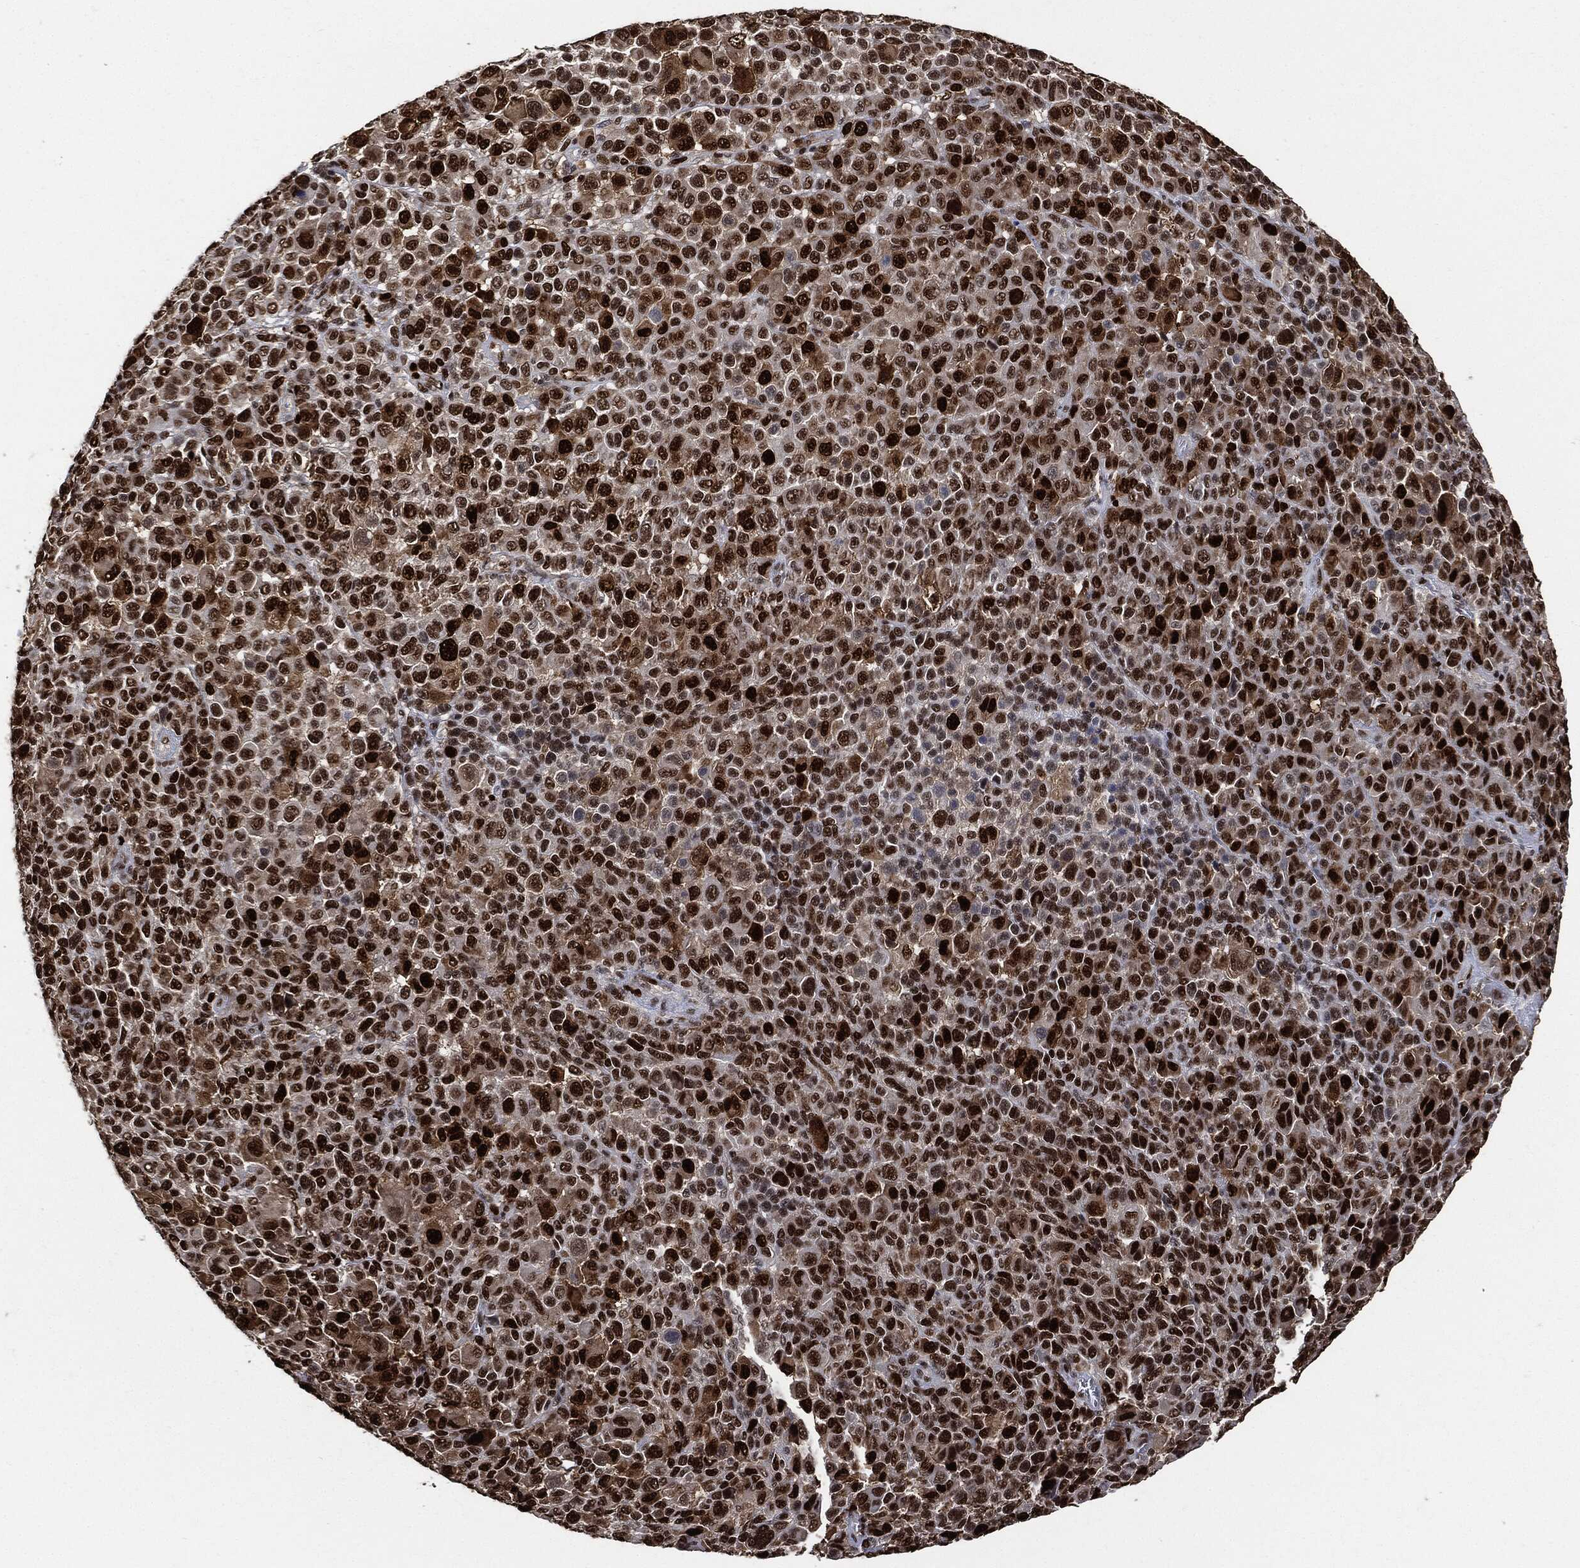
{"staining": {"intensity": "strong", "quantity": ">75%", "location": "nuclear"}, "tissue": "melanoma", "cell_type": "Tumor cells", "image_type": "cancer", "snomed": [{"axis": "morphology", "description": "Malignant melanoma, NOS"}, {"axis": "topography", "description": "Skin"}], "caption": "IHC photomicrograph of neoplastic tissue: malignant melanoma stained using IHC exhibits high levels of strong protein expression localized specifically in the nuclear of tumor cells, appearing as a nuclear brown color.", "gene": "PCNA", "patient": {"sex": "female", "age": 57}}